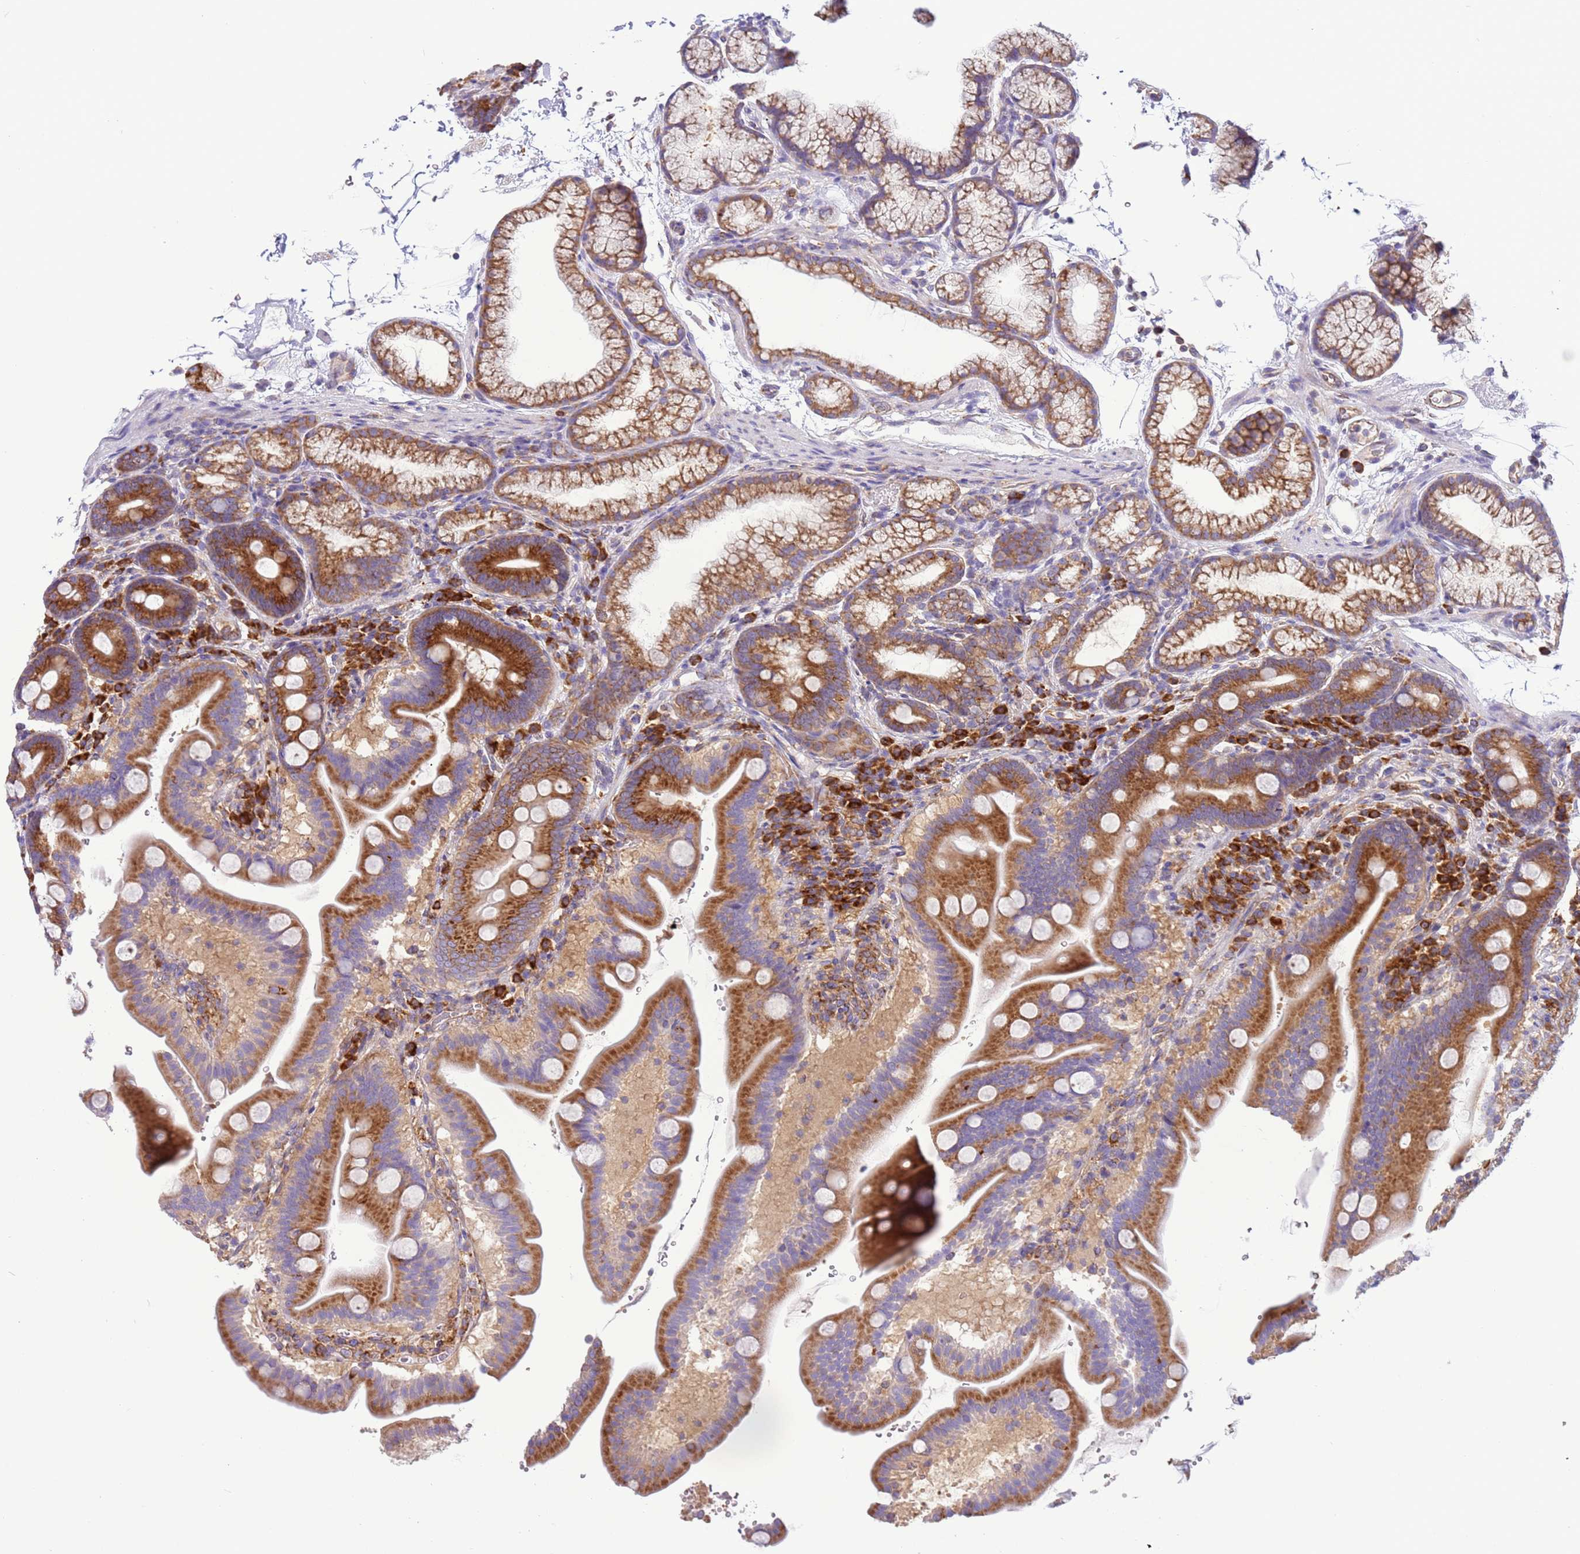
{"staining": {"intensity": "strong", "quantity": ">75%", "location": "cytoplasmic/membranous"}, "tissue": "duodenum", "cell_type": "Glandular cells", "image_type": "normal", "snomed": [{"axis": "morphology", "description": "Normal tissue, NOS"}, {"axis": "topography", "description": "Duodenum"}], "caption": "A high-resolution photomicrograph shows immunohistochemistry (IHC) staining of normal duodenum, which reveals strong cytoplasmic/membranous expression in about >75% of glandular cells. The protein of interest is shown in brown color, while the nuclei are stained blue.", "gene": "VARS1", "patient": {"sex": "male", "age": 54}}